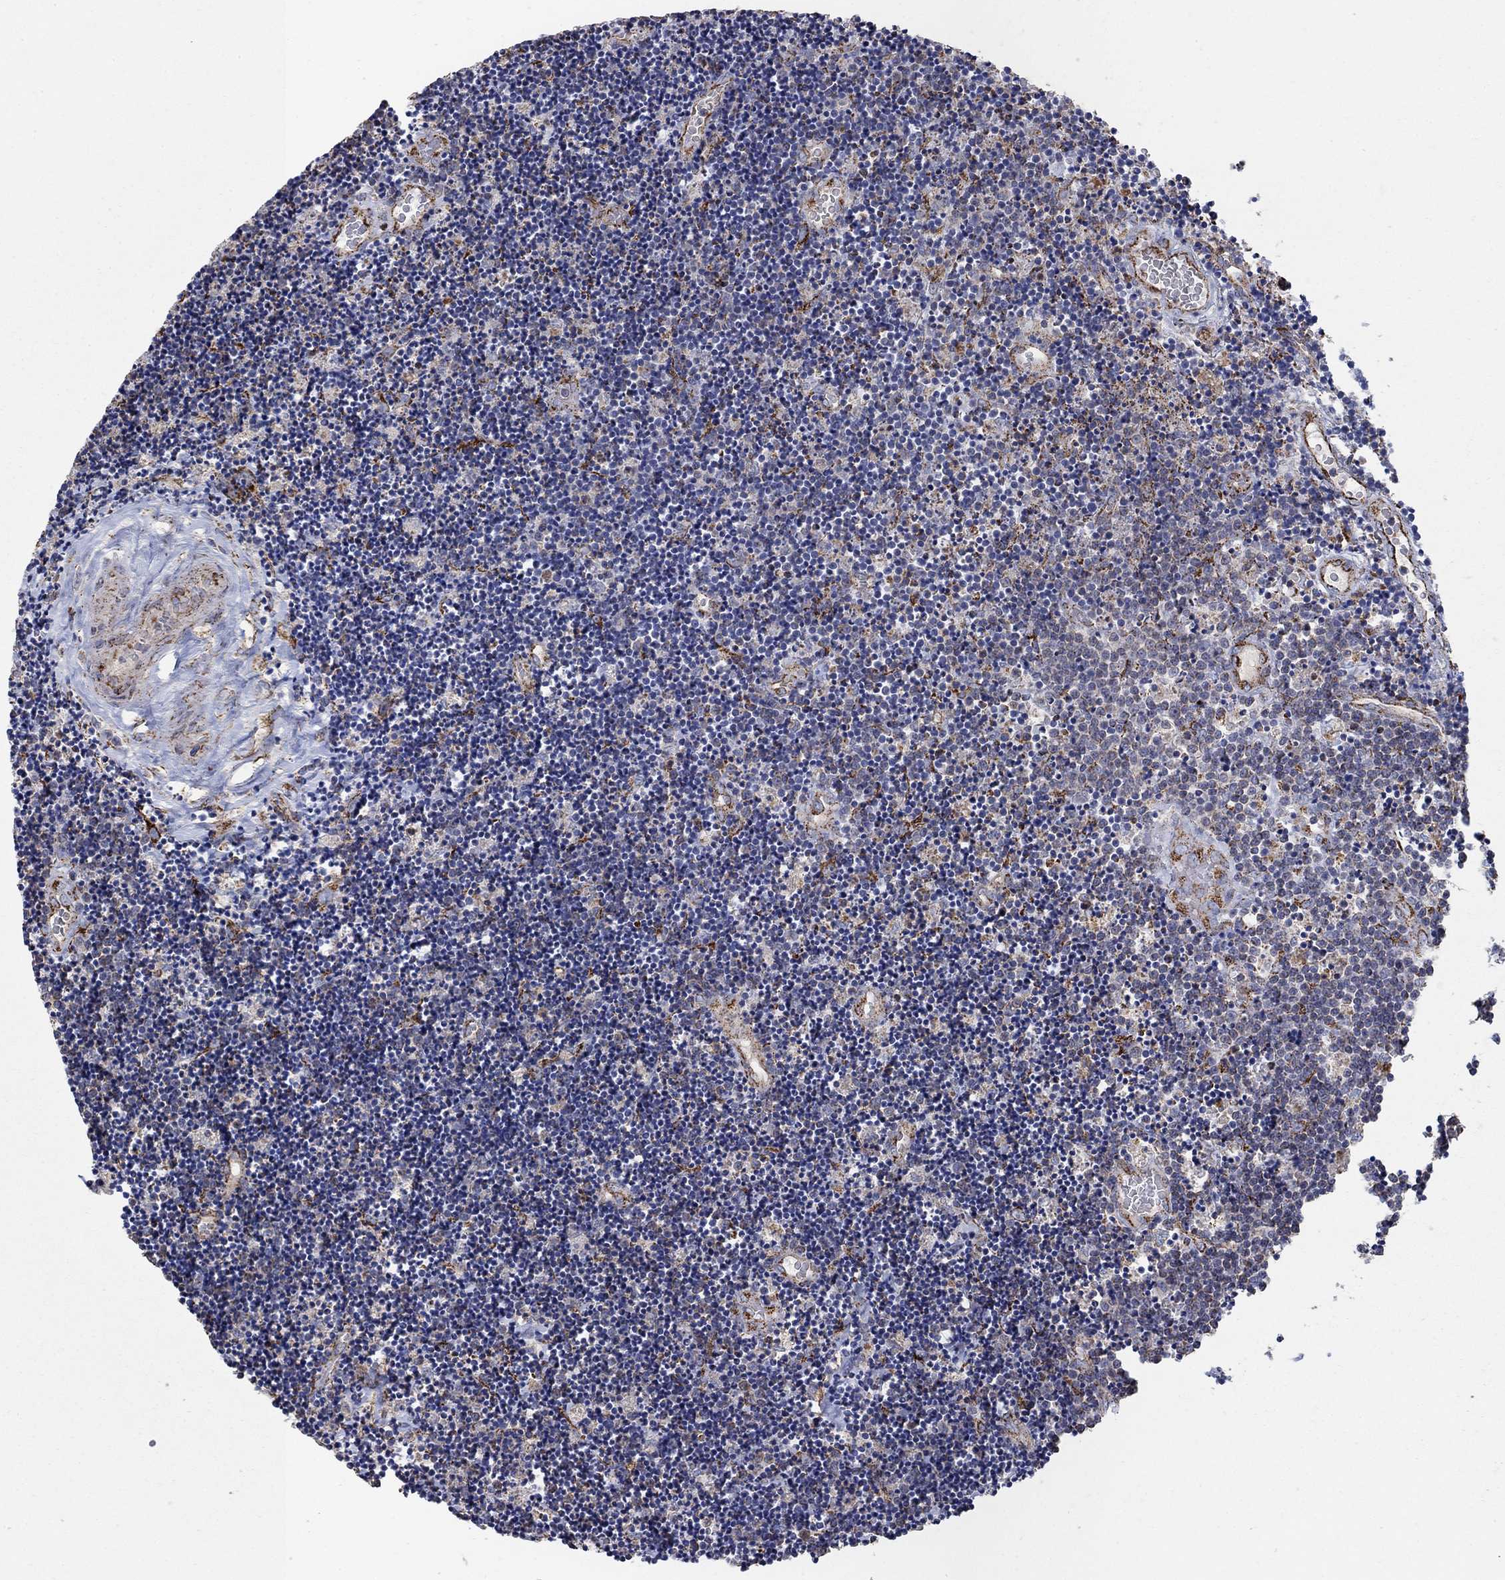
{"staining": {"intensity": "strong", "quantity": "<25%", "location": "cytoplasmic/membranous"}, "tissue": "lymphoma", "cell_type": "Tumor cells", "image_type": "cancer", "snomed": [{"axis": "morphology", "description": "Malignant lymphoma, non-Hodgkin's type, Low grade"}, {"axis": "topography", "description": "Brain"}], "caption": "IHC (DAB) staining of lymphoma exhibits strong cytoplasmic/membranous protein positivity in about <25% of tumor cells. The staining was performed using DAB to visualize the protein expression in brown, while the nuclei were stained in blue with hematoxylin (Magnification: 20x).", "gene": "PNPLA2", "patient": {"sex": "female", "age": 66}}